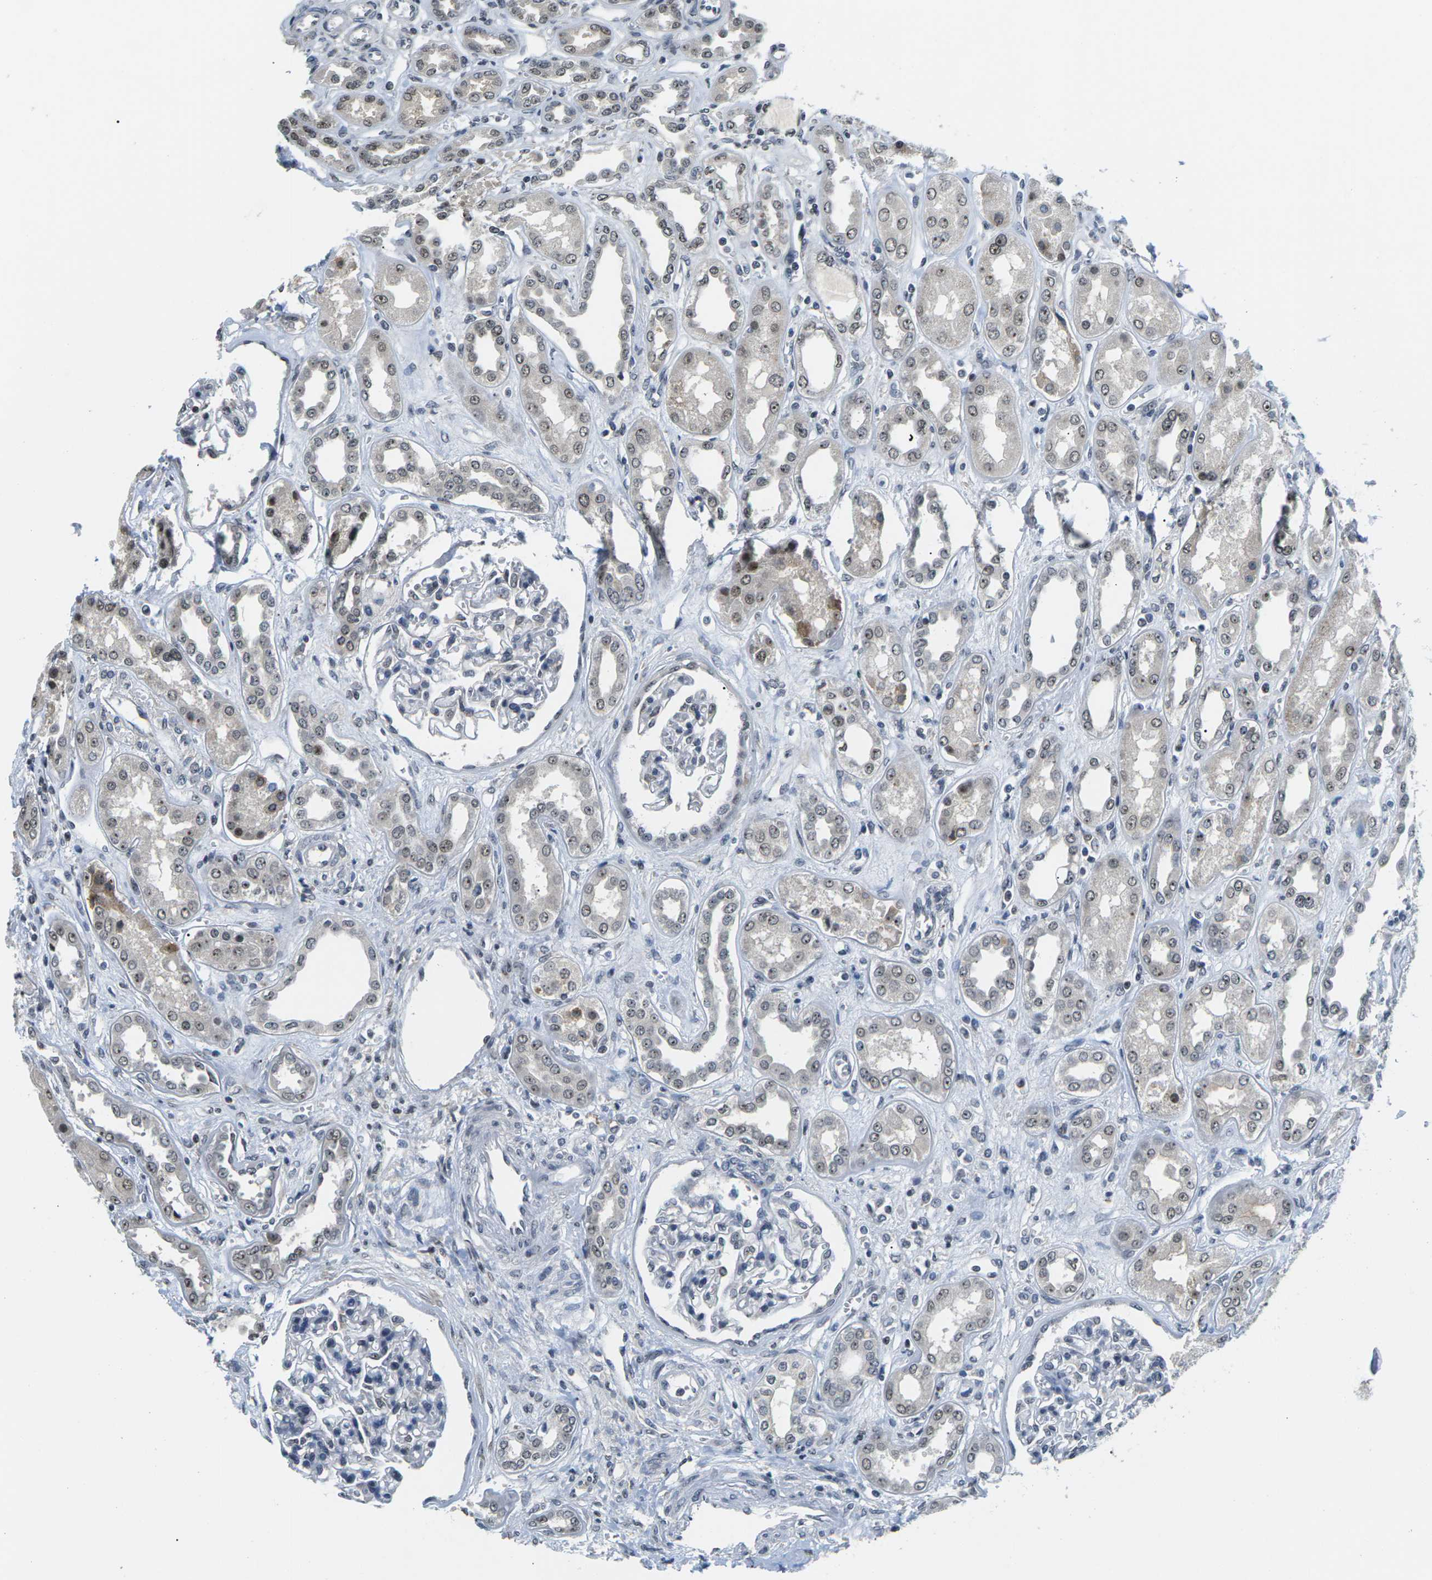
{"staining": {"intensity": "weak", "quantity": "<25%", "location": "nuclear"}, "tissue": "kidney", "cell_type": "Cells in glomeruli", "image_type": "normal", "snomed": [{"axis": "morphology", "description": "Normal tissue, NOS"}, {"axis": "topography", "description": "Kidney"}], "caption": "This is an immunohistochemistry (IHC) histopathology image of benign human kidney. There is no expression in cells in glomeruli.", "gene": "NSRP1", "patient": {"sex": "male", "age": 59}}